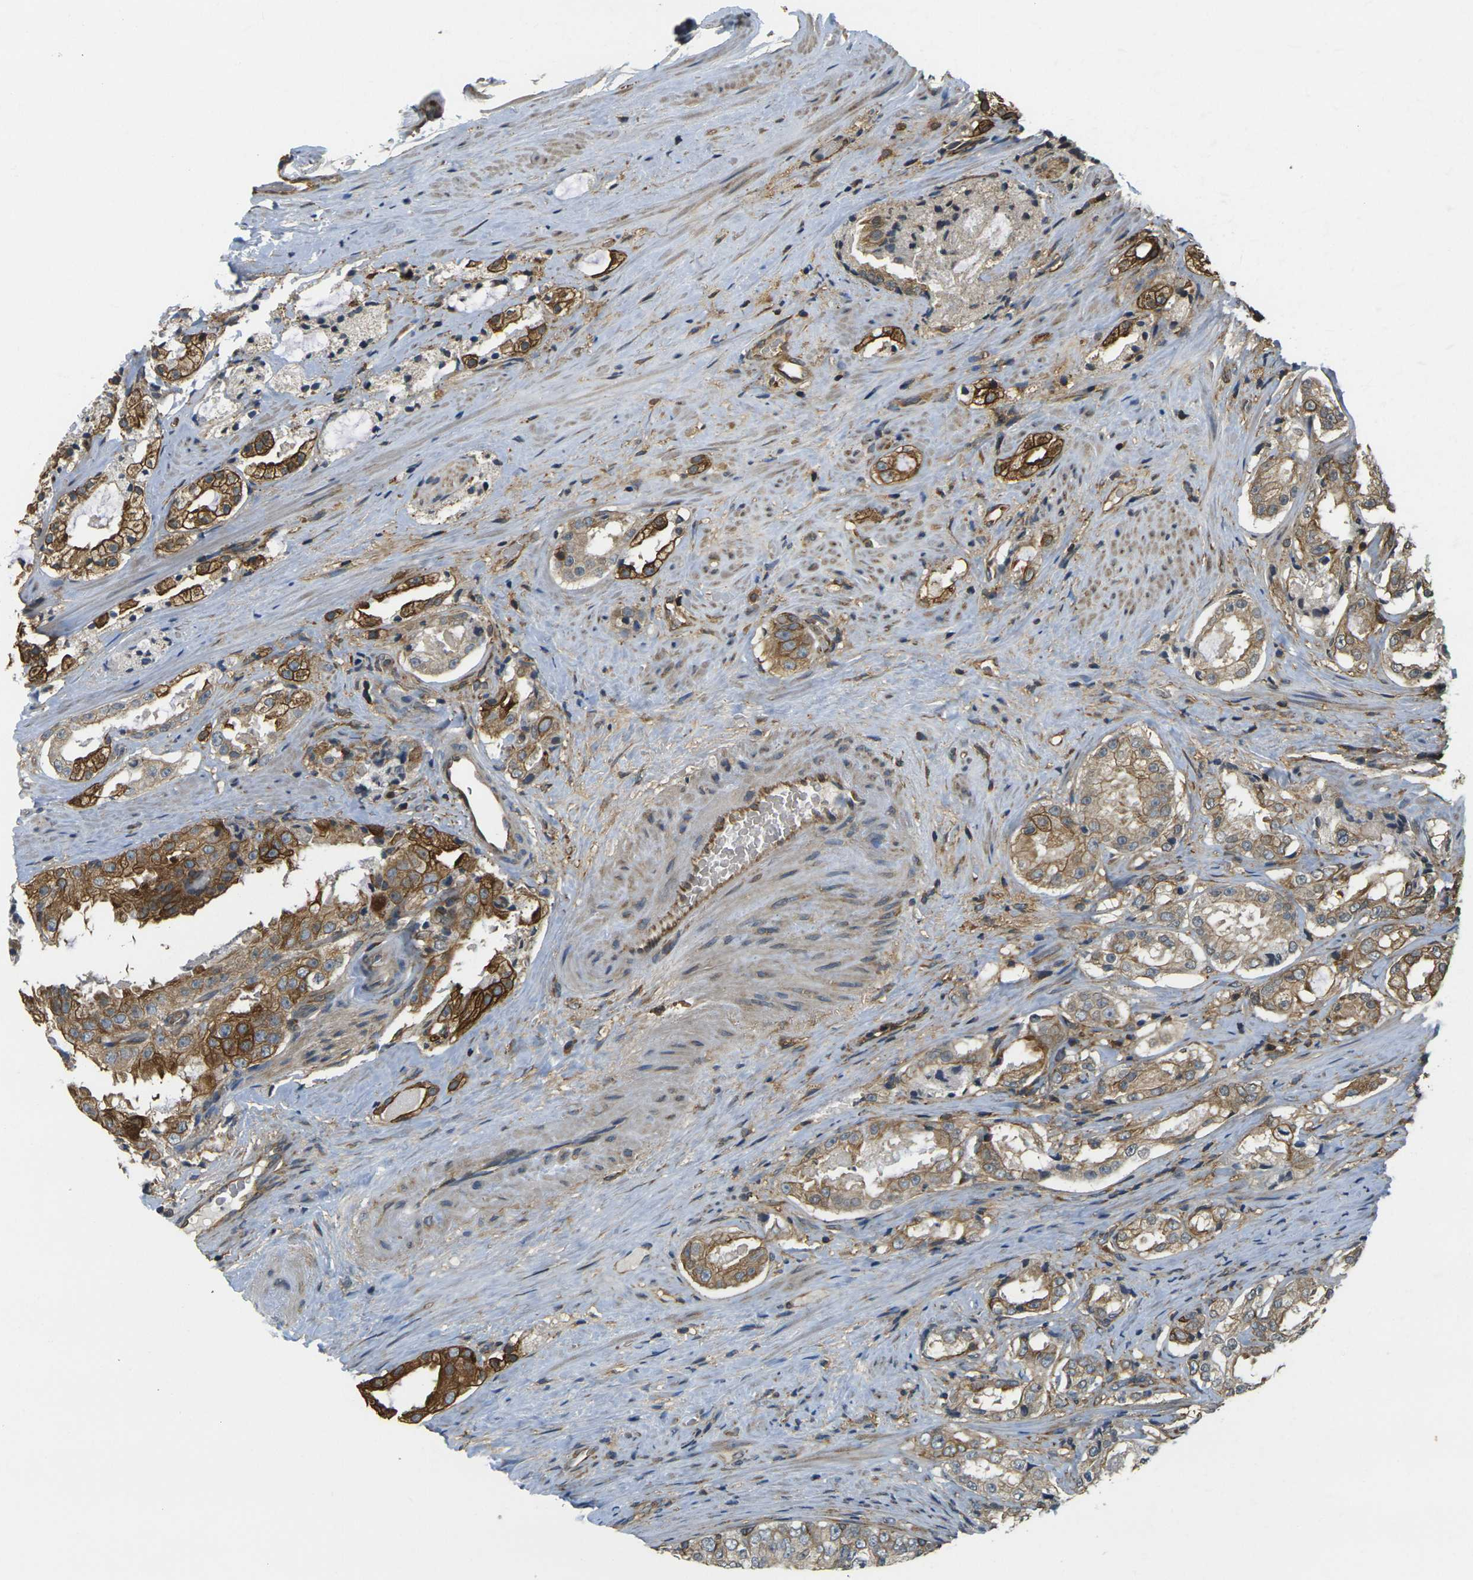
{"staining": {"intensity": "moderate", "quantity": ">75%", "location": "cytoplasmic/membranous"}, "tissue": "prostate cancer", "cell_type": "Tumor cells", "image_type": "cancer", "snomed": [{"axis": "morphology", "description": "Adenocarcinoma, High grade"}, {"axis": "topography", "description": "Prostate"}], "caption": "A medium amount of moderate cytoplasmic/membranous staining is appreciated in approximately >75% of tumor cells in adenocarcinoma (high-grade) (prostate) tissue. (IHC, brightfield microscopy, high magnification).", "gene": "CAST", "patient": {"sex": "male", "age": 73}}